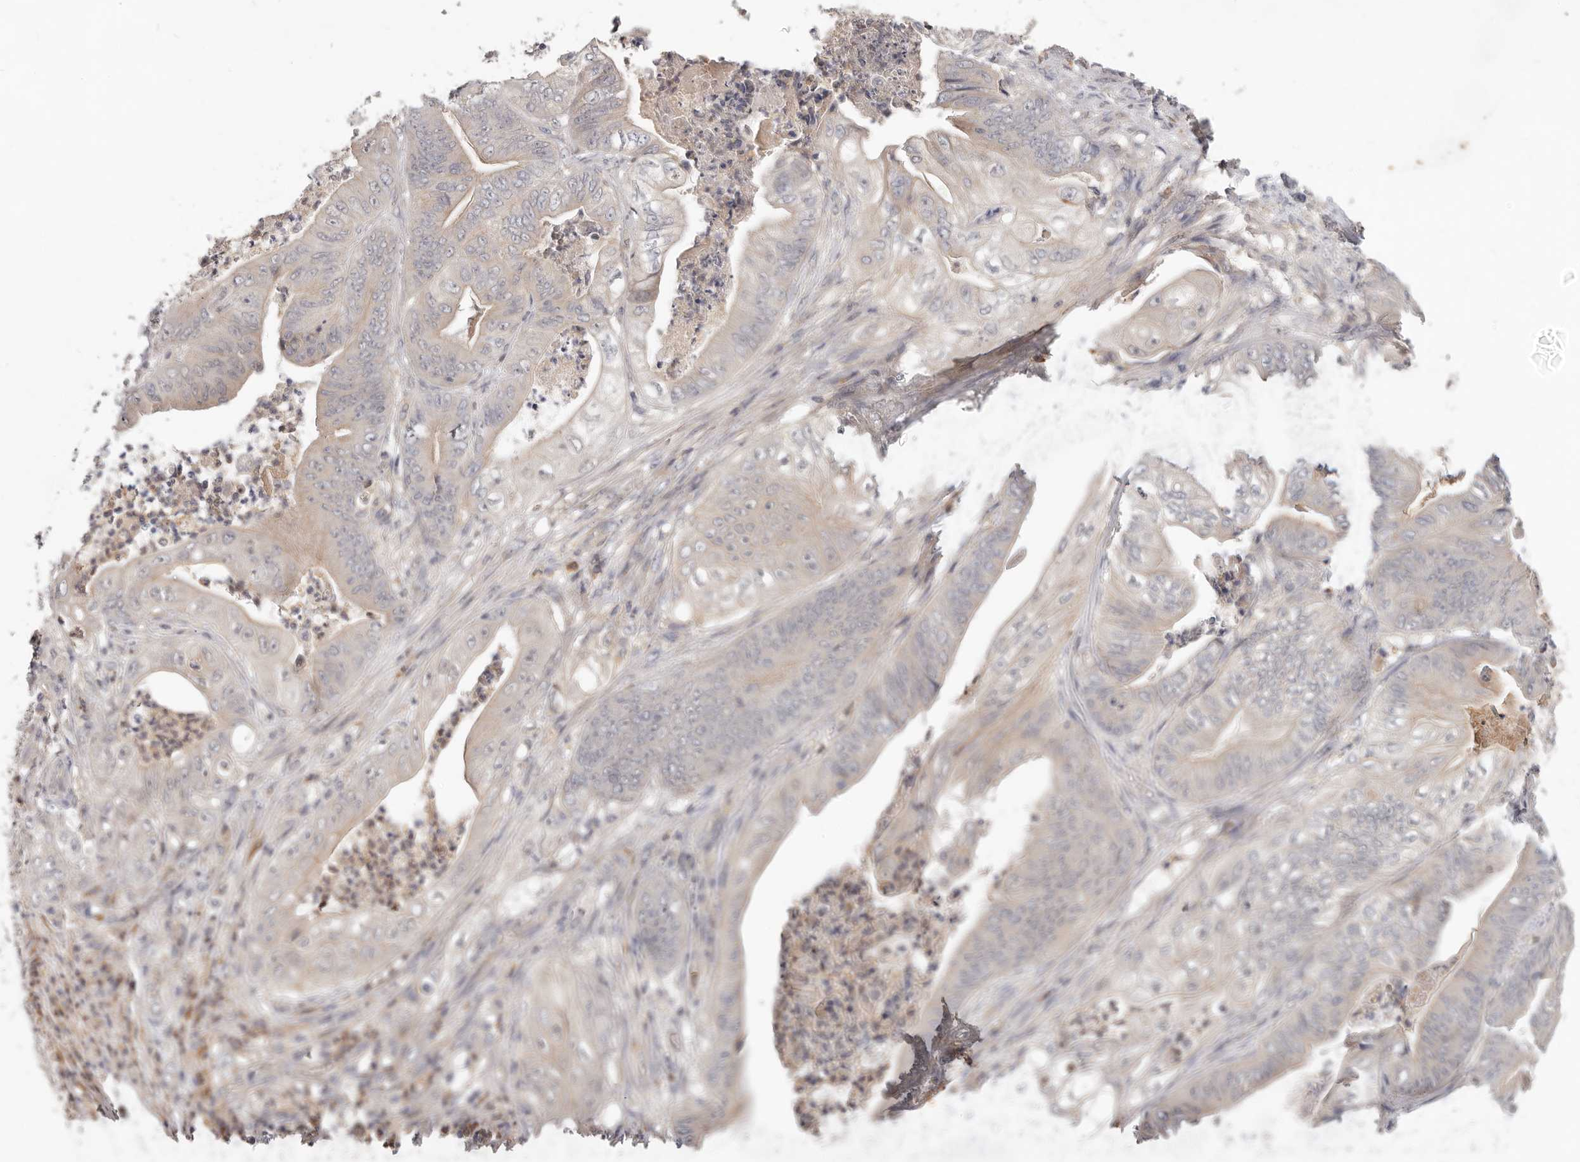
{"staining": {"intensity": "weak", "quantity": "<25%", "location": "cytoplasmic/membranous"}, "tissue": "stomach cancer", "cell_type": "Tumor cells", "image_type": "cancer", "snomed": [{"axis": "morphology", "description": "Adenocarcinoma, NOS"}, {"axis": "topography", "description": "Stomach"}], "caption": "This is an immunohistochemistry (IHC) photomicrograph of human stomach cancer (adenocarcinoma). There is no positivity in tumor cells.", "gene": "USP49", "patient": {"sex": "female", "age": 73}}